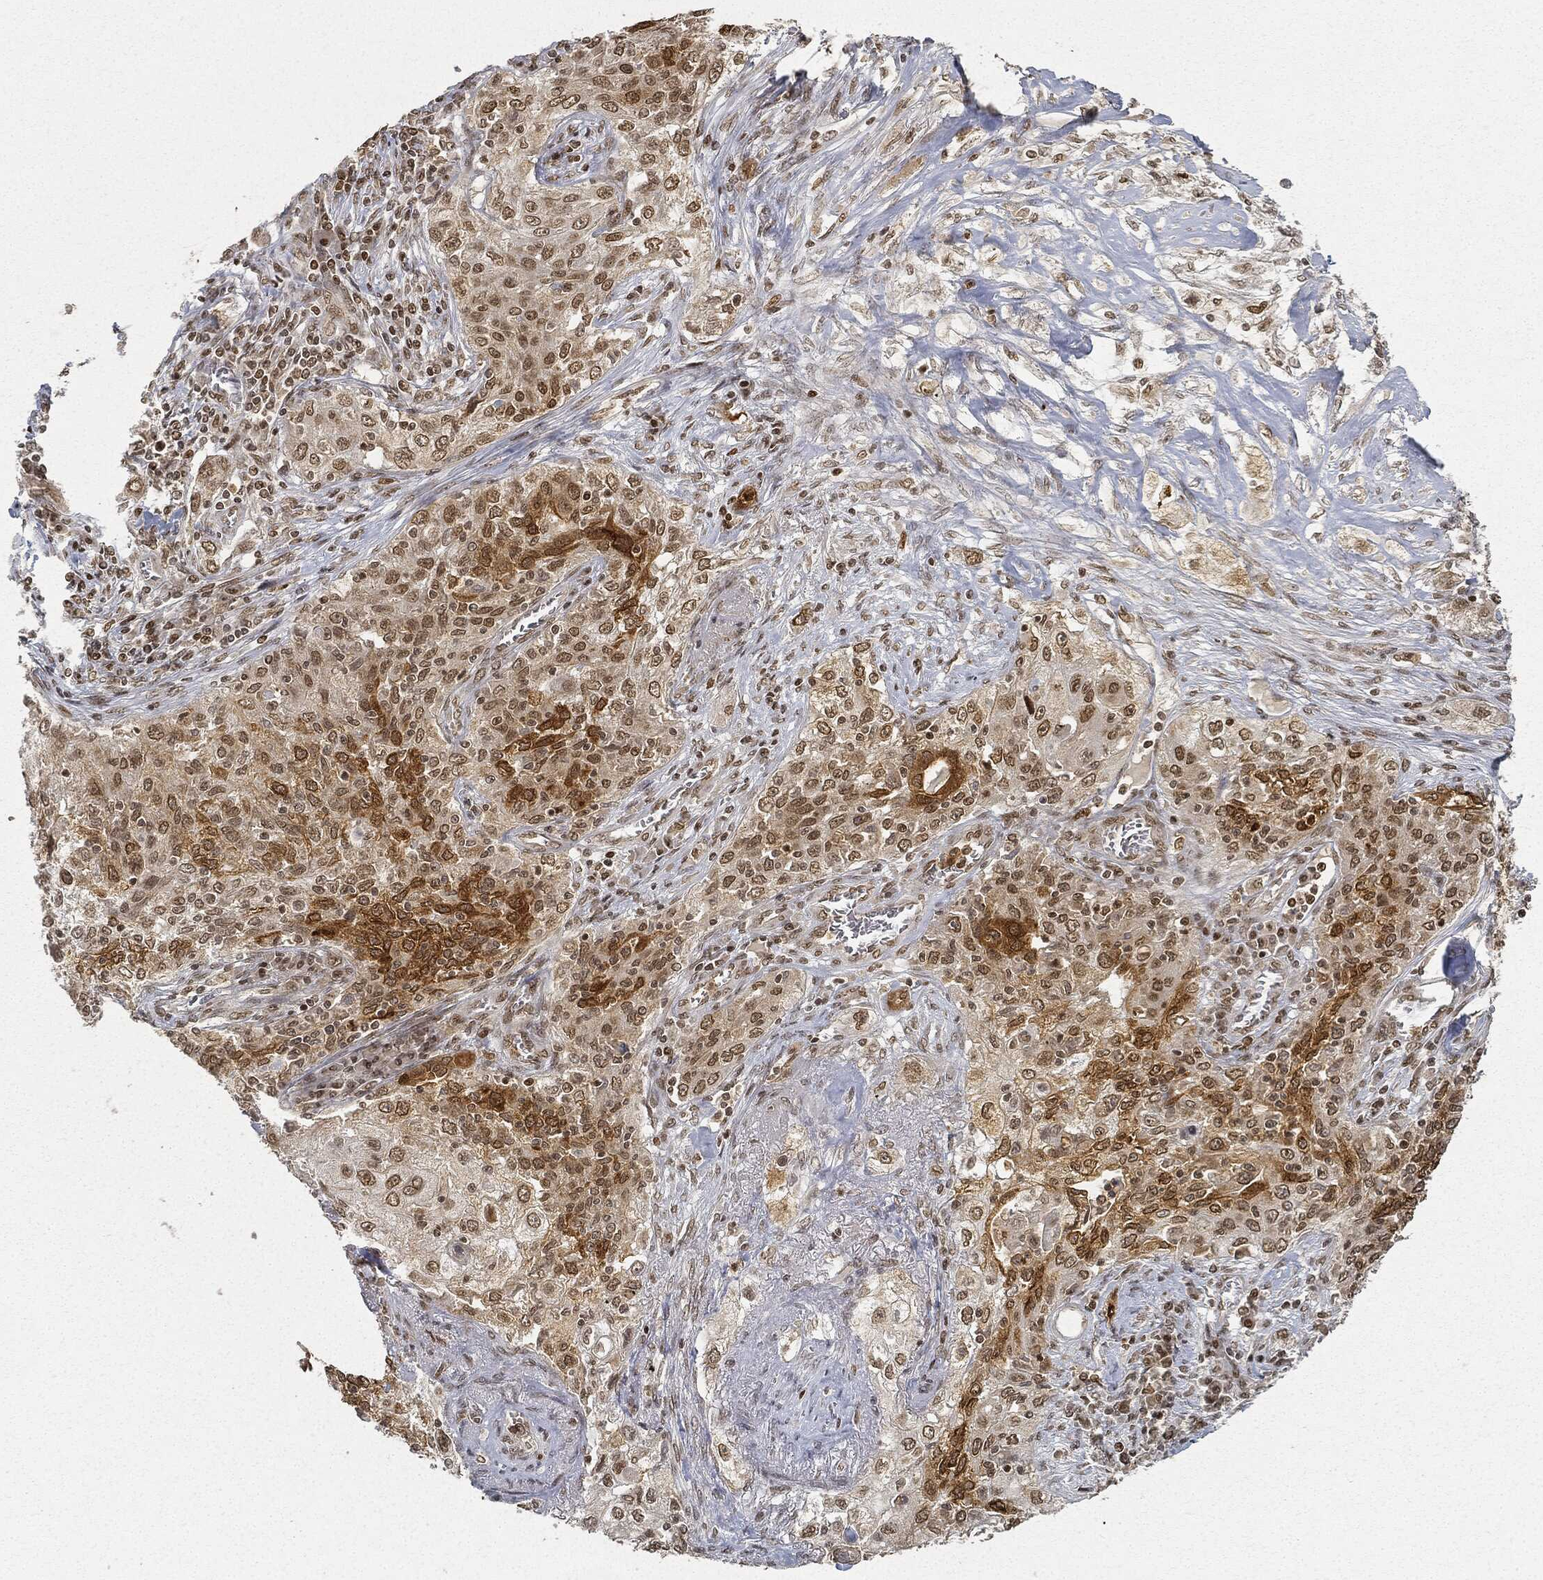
{"staining": {"intensity": "strong", "quantity": "25%-75%", "location": "cytoplasmic/membranous,nuclear"}, "tissue": "lung cancer", "cell_type": "Tumor cells", "image_type": "cancer", "snomed": [{"axis": "morphology", "description": "Squamous cell carcinoma, NOS"}, {"axis": "topography", "description": "Lung"}], "caption": "A histopathology image of lung cancer stained for a protein demonstrates strong cytoplasmic/membranous and nuclear brown staining in tumor cells.", "gene": "CIB1", "patient": {"sex": "female", "age": 69}}